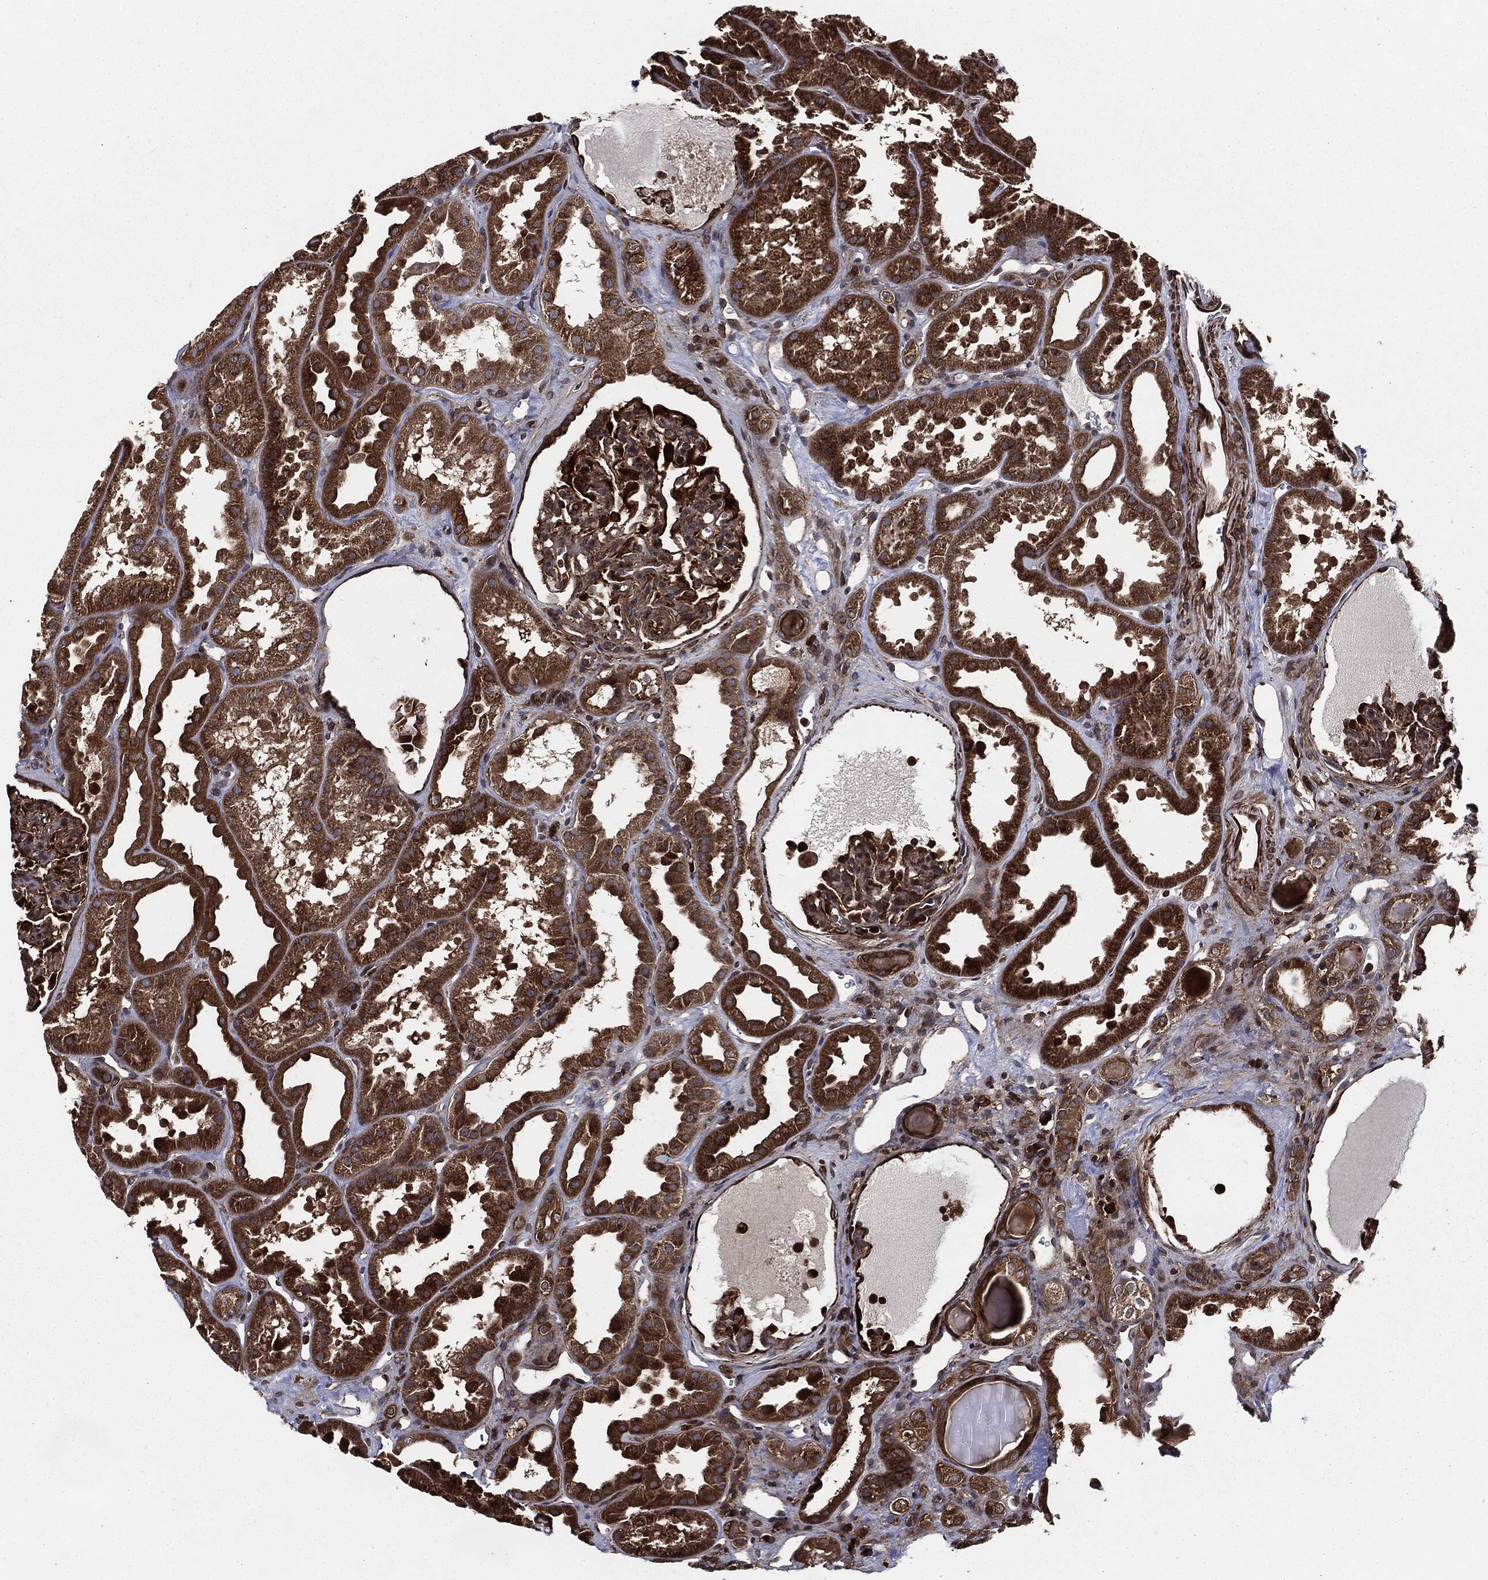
{"staining": {"intensity": "moderate", "quantity": ">75%", "location": "cytoplasmic/membranous"}, "tissue": "kidney", "cell_type": "Cells in glomeruli", "image_type": "normal", "snomed": [{"axis": "morphology", "description": "Normal tissue, NOS"}, {"axis": "topography", "description": "Kidney"}], "caption": "High-power microscopy captured an immunohistochemistry photomicrograph of benign kidney, revealing moderate cytoplasmic/membranous expression in approximately >75% of cells in glomeruli. (Brightfield microscopy of DAB IHC at high magnification).", "gene": "RAP1GDS1", "patient": {"sex": "male", "age": 61}}